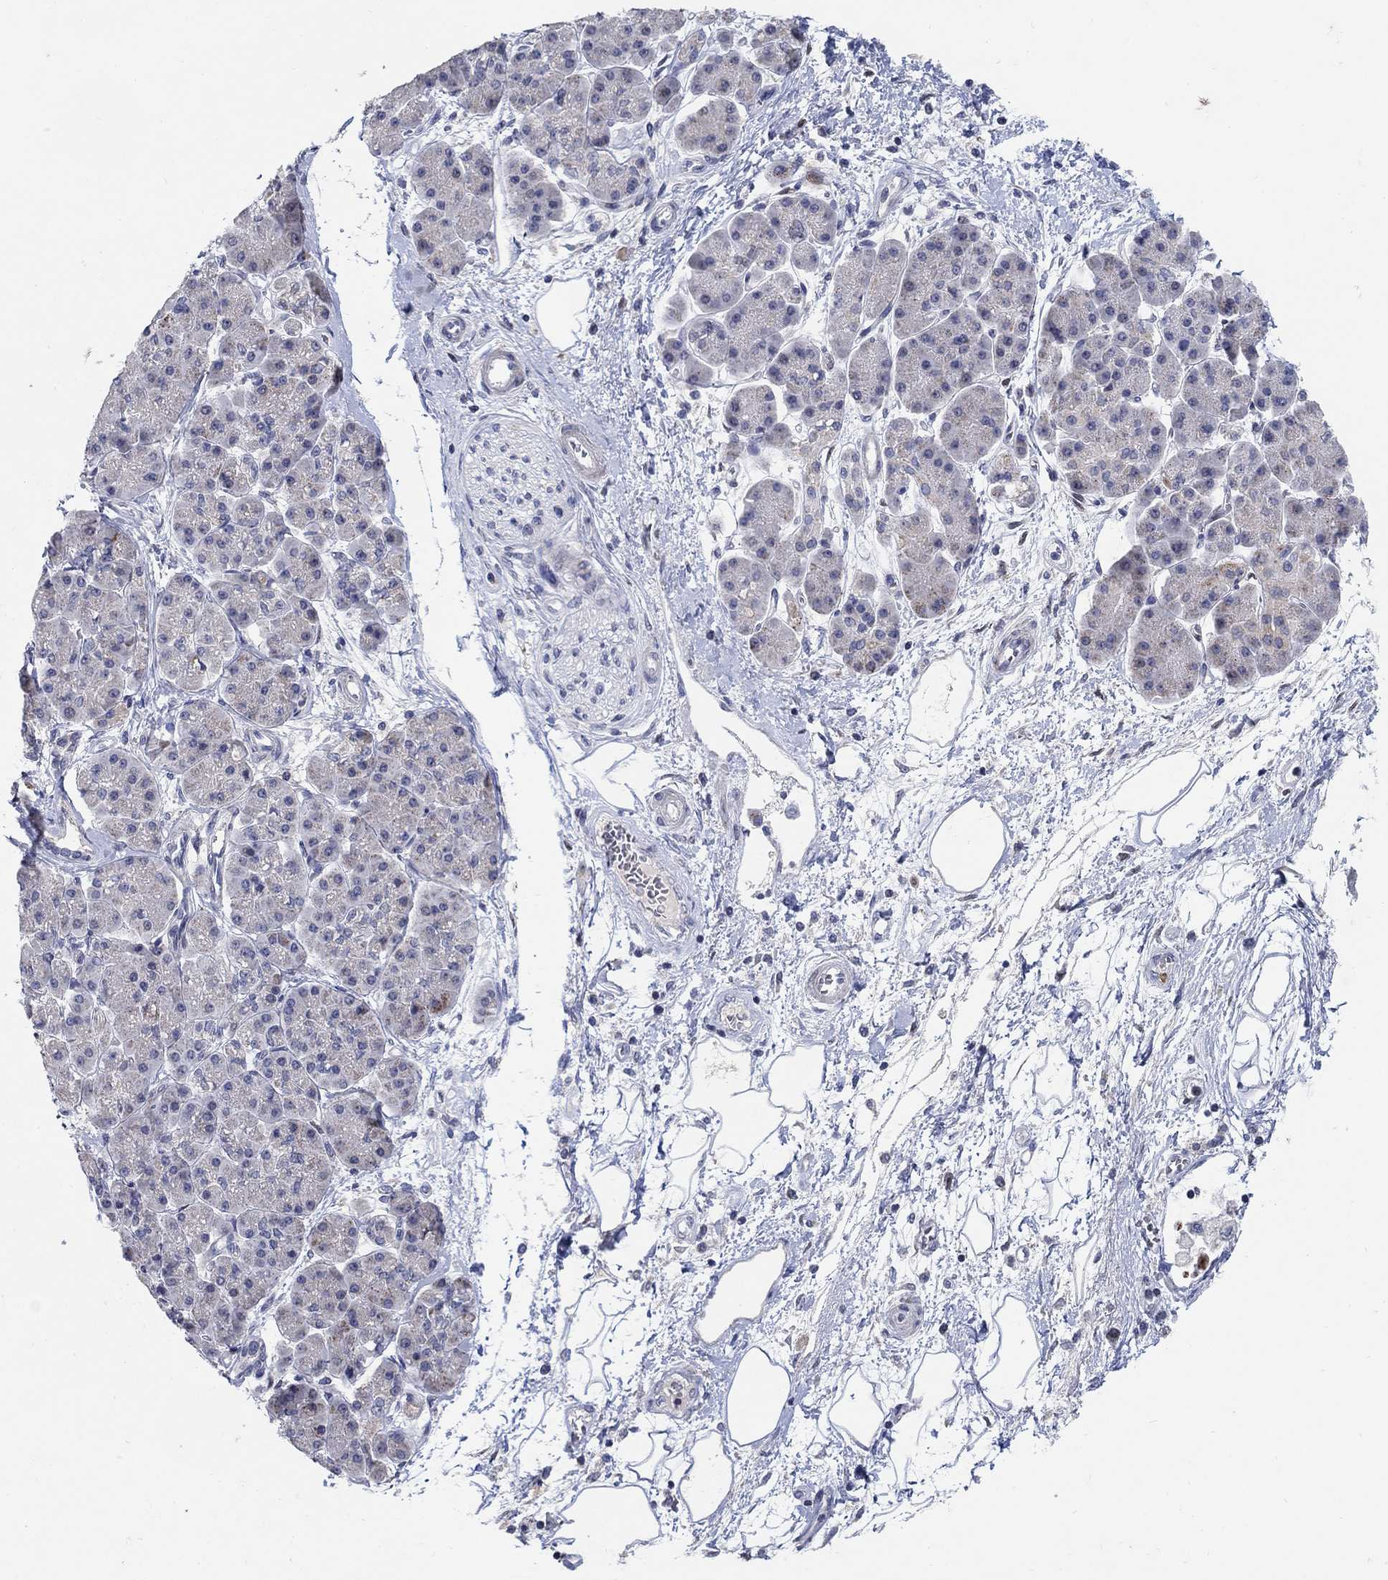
{"staining": {"intensity": "moderate", "quantity": "<25%", "location": "cytoplasmic/membranous"}, "tissue": "pancreatic cancer", "cell_type": "Tumor cells", "image_type": "cancer", "snomed": [{"axis": "morphology", "description": "Adenocarcinoma, NOS"}, {"axis": "topography", "description": "Pancreas"}], "caption": "Adenocarcinoma (pancreatic) stained with IHC demonstrates moderate cytoplasmic/membranous positivity in about <25% of tumor cells.", "gene": "HMX2", "patient": {"sex": "female", "age": 73}}